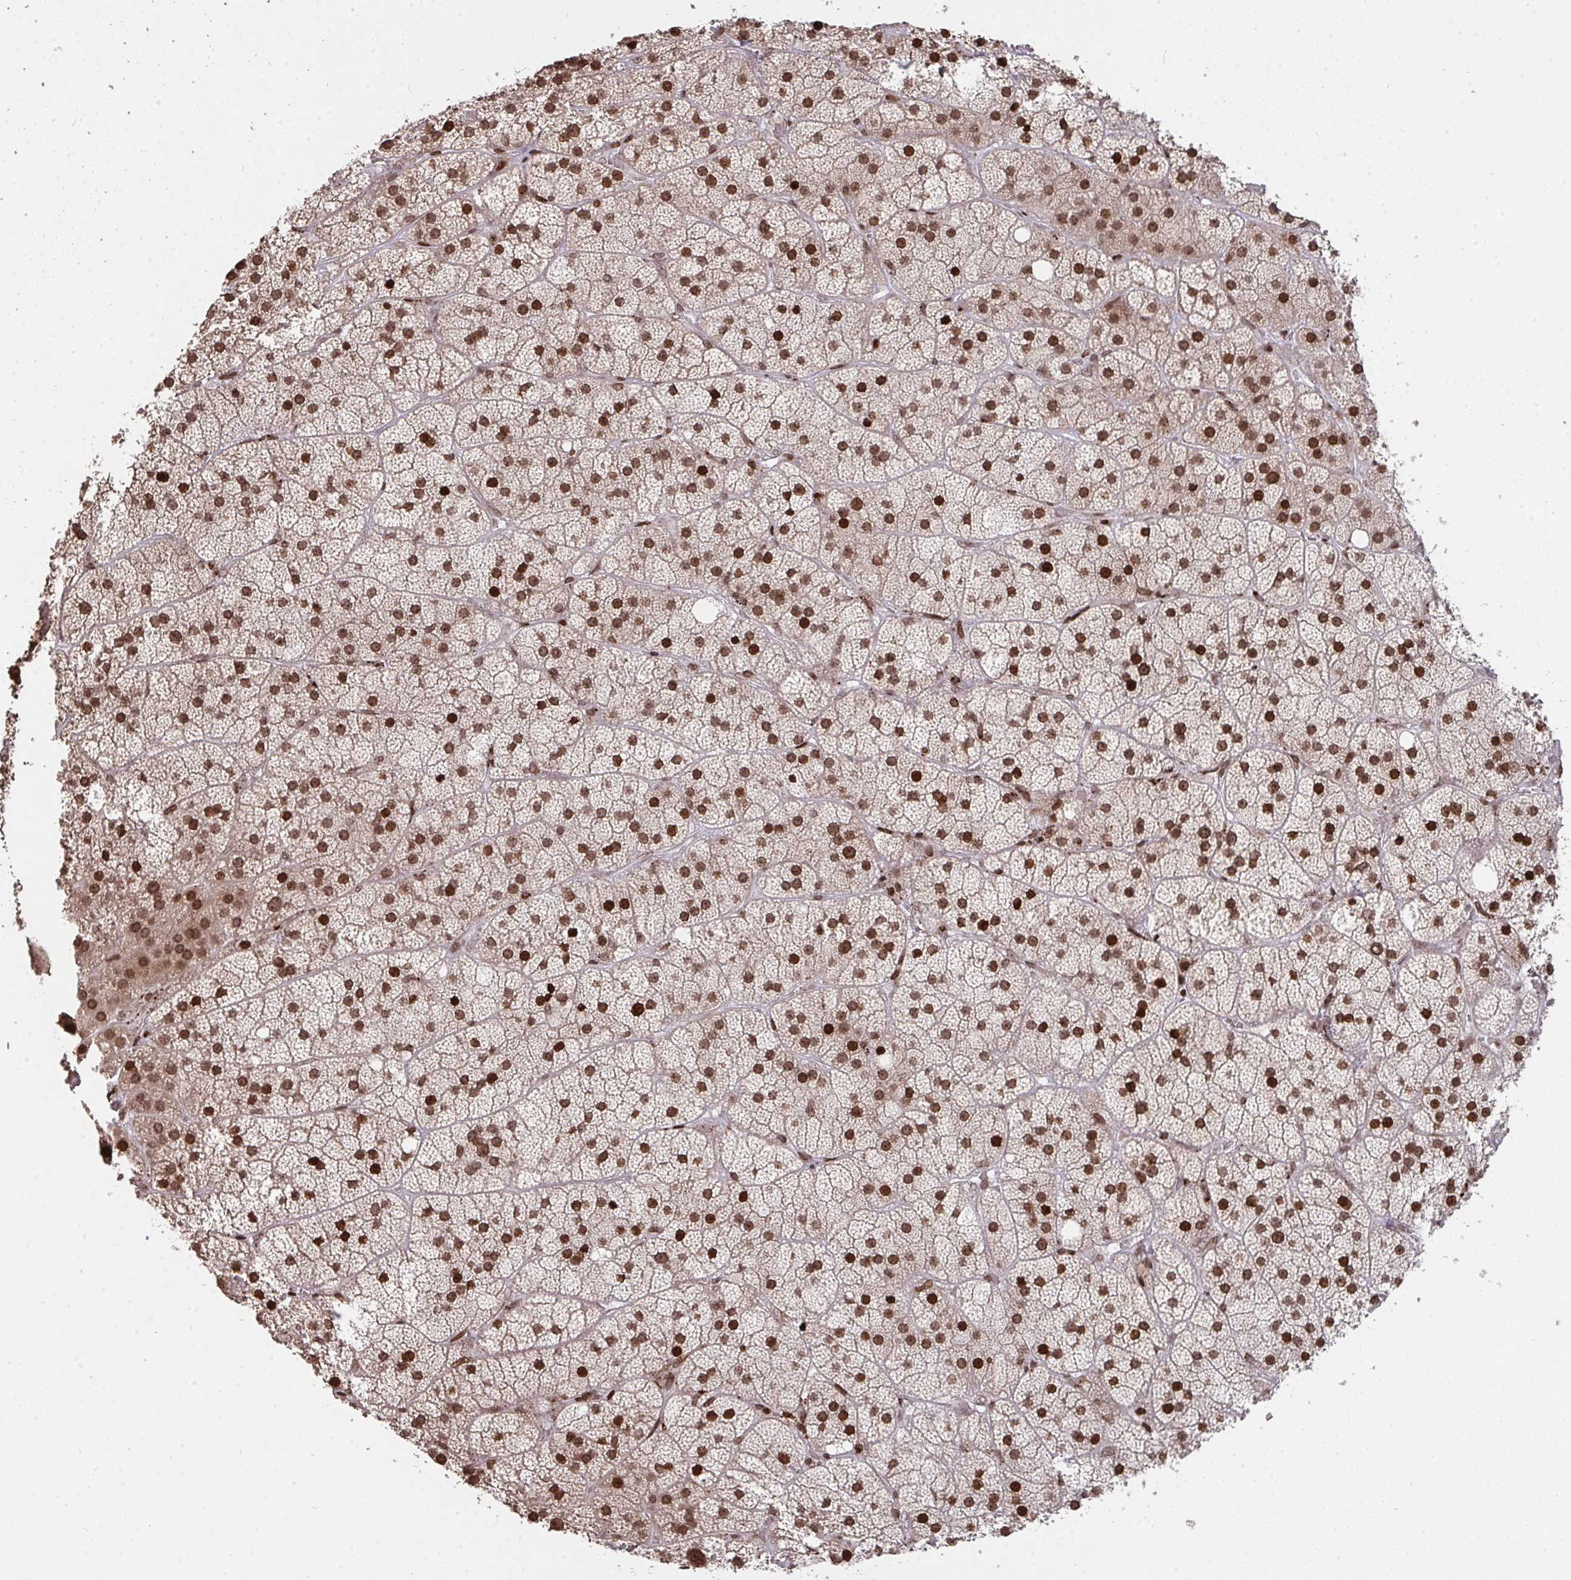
{"staining": {"intensity": "strong", "quantity": ">75%", "location": "cytoplasmic/membranous,nuclear"}, "tissue": "adrenal gland", "cell_type": "Glandular cells", "image_type": "normal", "snomed": [{"axis": "morphology", "description": "Normal tissue, NOS"}, {"axis": "topography", "description": "Adrenal gland"}], "caption": "Immunohistochemistry micrograph of benign human adrenal gland stained for a protein (brown), which demonstrates high levels of strong cytoplasmic/membranous,nuclear staining in approximately >75% of glandular cells.", "gene": "NIP7", "patient": {"sex": "male", "age": 57}}